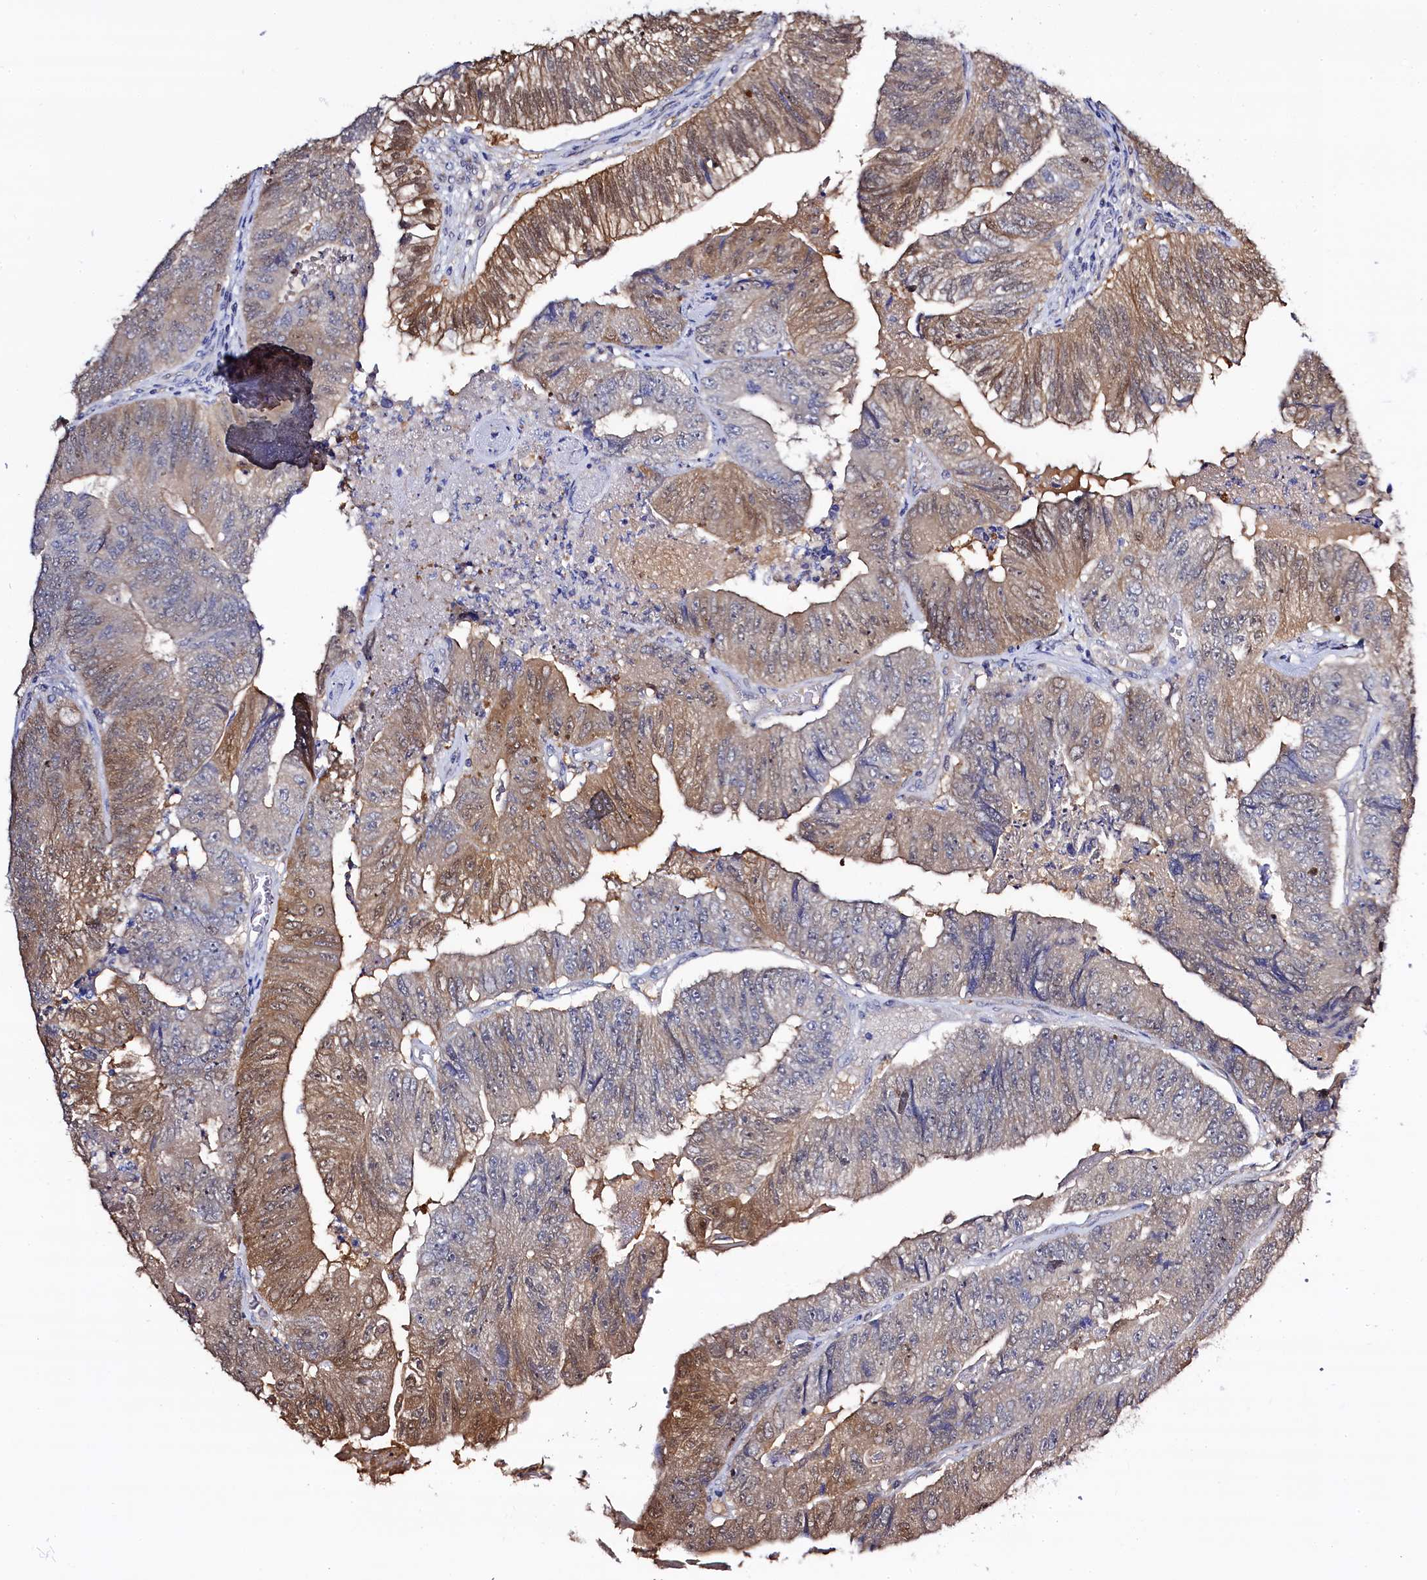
{"staining": {"intensity": "weak", "quantity": "25%-75%", "location": "cytoplasmic/membranous,nuclear"}, "tissue": "colorectal cancer", "cell_type": "Tumor cells", "image_type": "cancer", "snomed": [{"axis": "morphology", "description": "Adenocarcinoma, NOS"}, {"axis": "topography", "description": "Colon"}], "caption": "A brown stain highlights weak cytoplasmic/membranous and nuclear expression of a protein in colorectal cancer (adenocarcinoma) tumor cells. (Stains: DAB (3,3'-diaminobenzidine) in brown, nuclei in blue, Microscopy: brightfield microscopy at high magnification).", "gene": "C11orf54", "patient": {"sex": "female", "age": 67}}